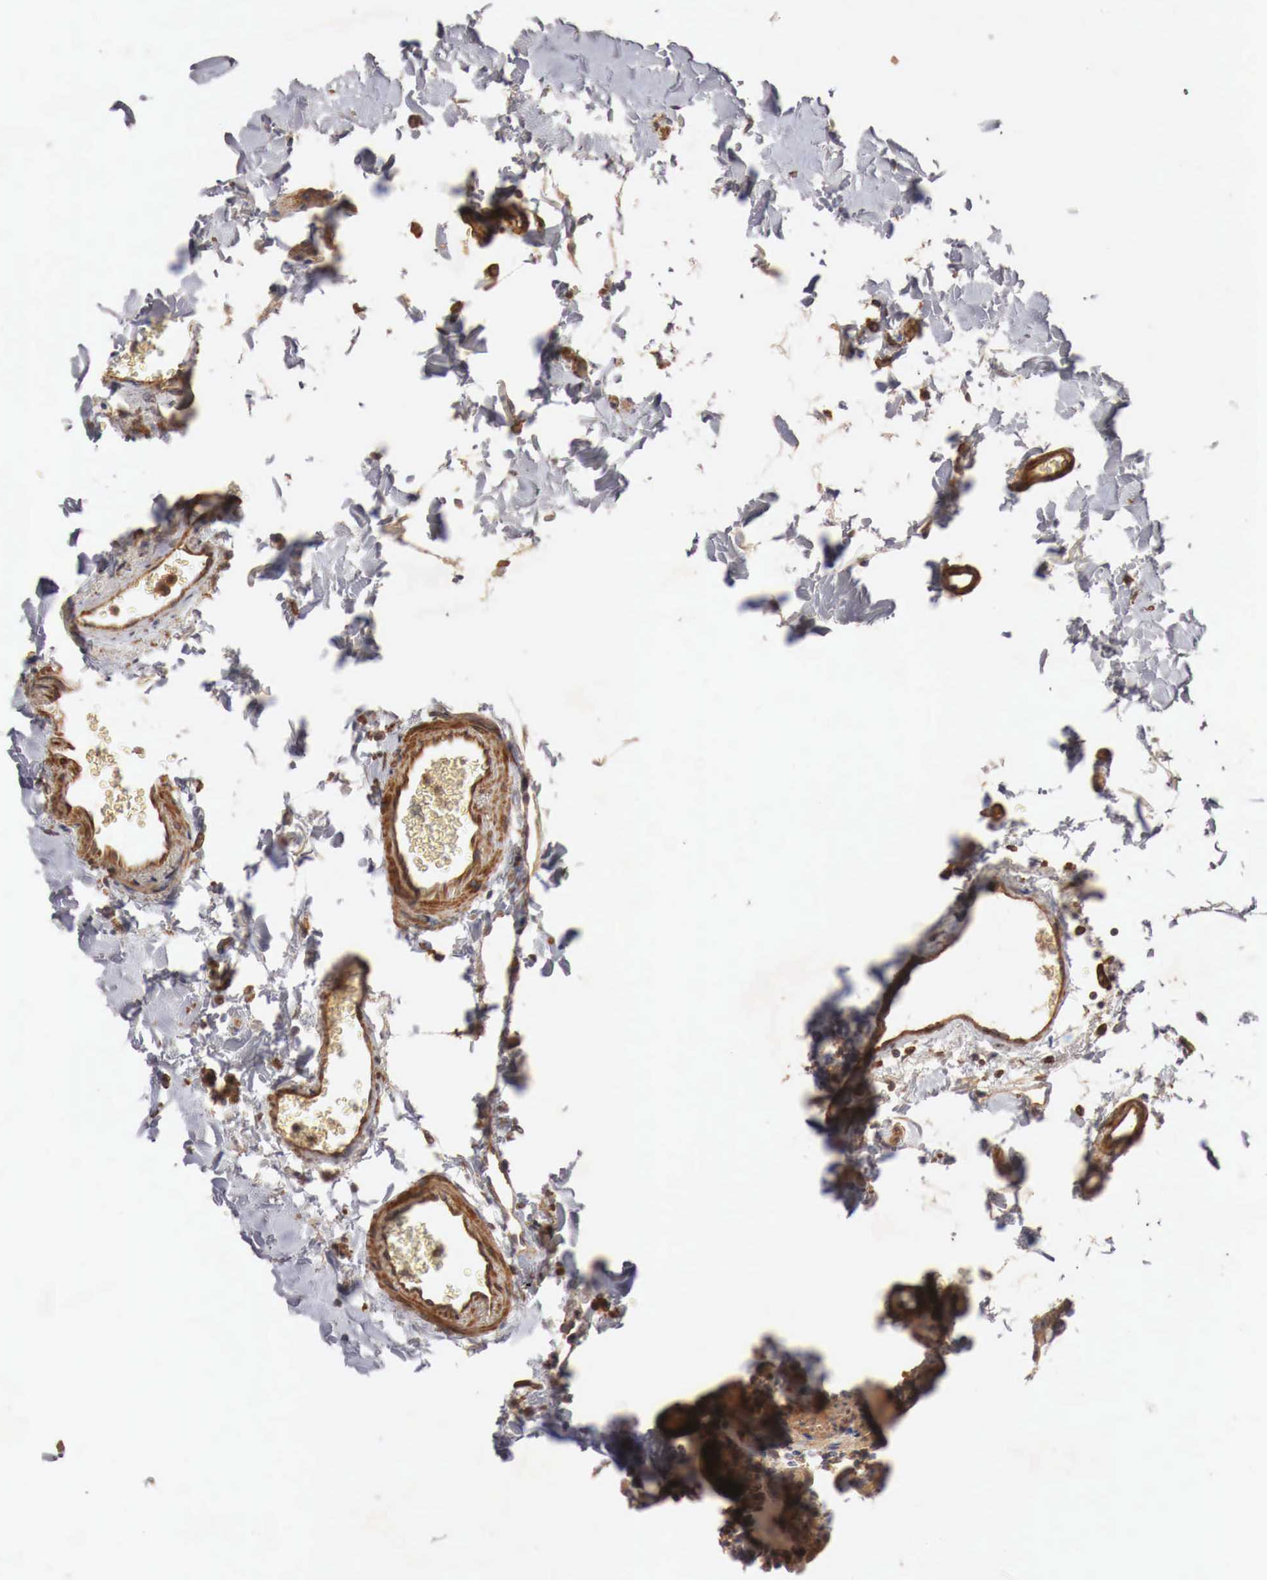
{"staining": {"intensity": "moderate", "quantity": ">75%", "location": "cytoplasmic/membranous"}, "tissue": "duodenum", "cell_type": "Glandular cells", "image_type": "normal", "snomed": [{"axis": "morphology", "description": "Normal tissue, NOS"}, {"axis": "topography", "description": "Duodenum"}], "caption": "A medium amount of moderate cytoplasmic/membranous positivity is identified in approximately >75% of glandular cells in benign duodenum.", "gene": "ARMCX4", "patient": {"sex": "female", "age": 77}}